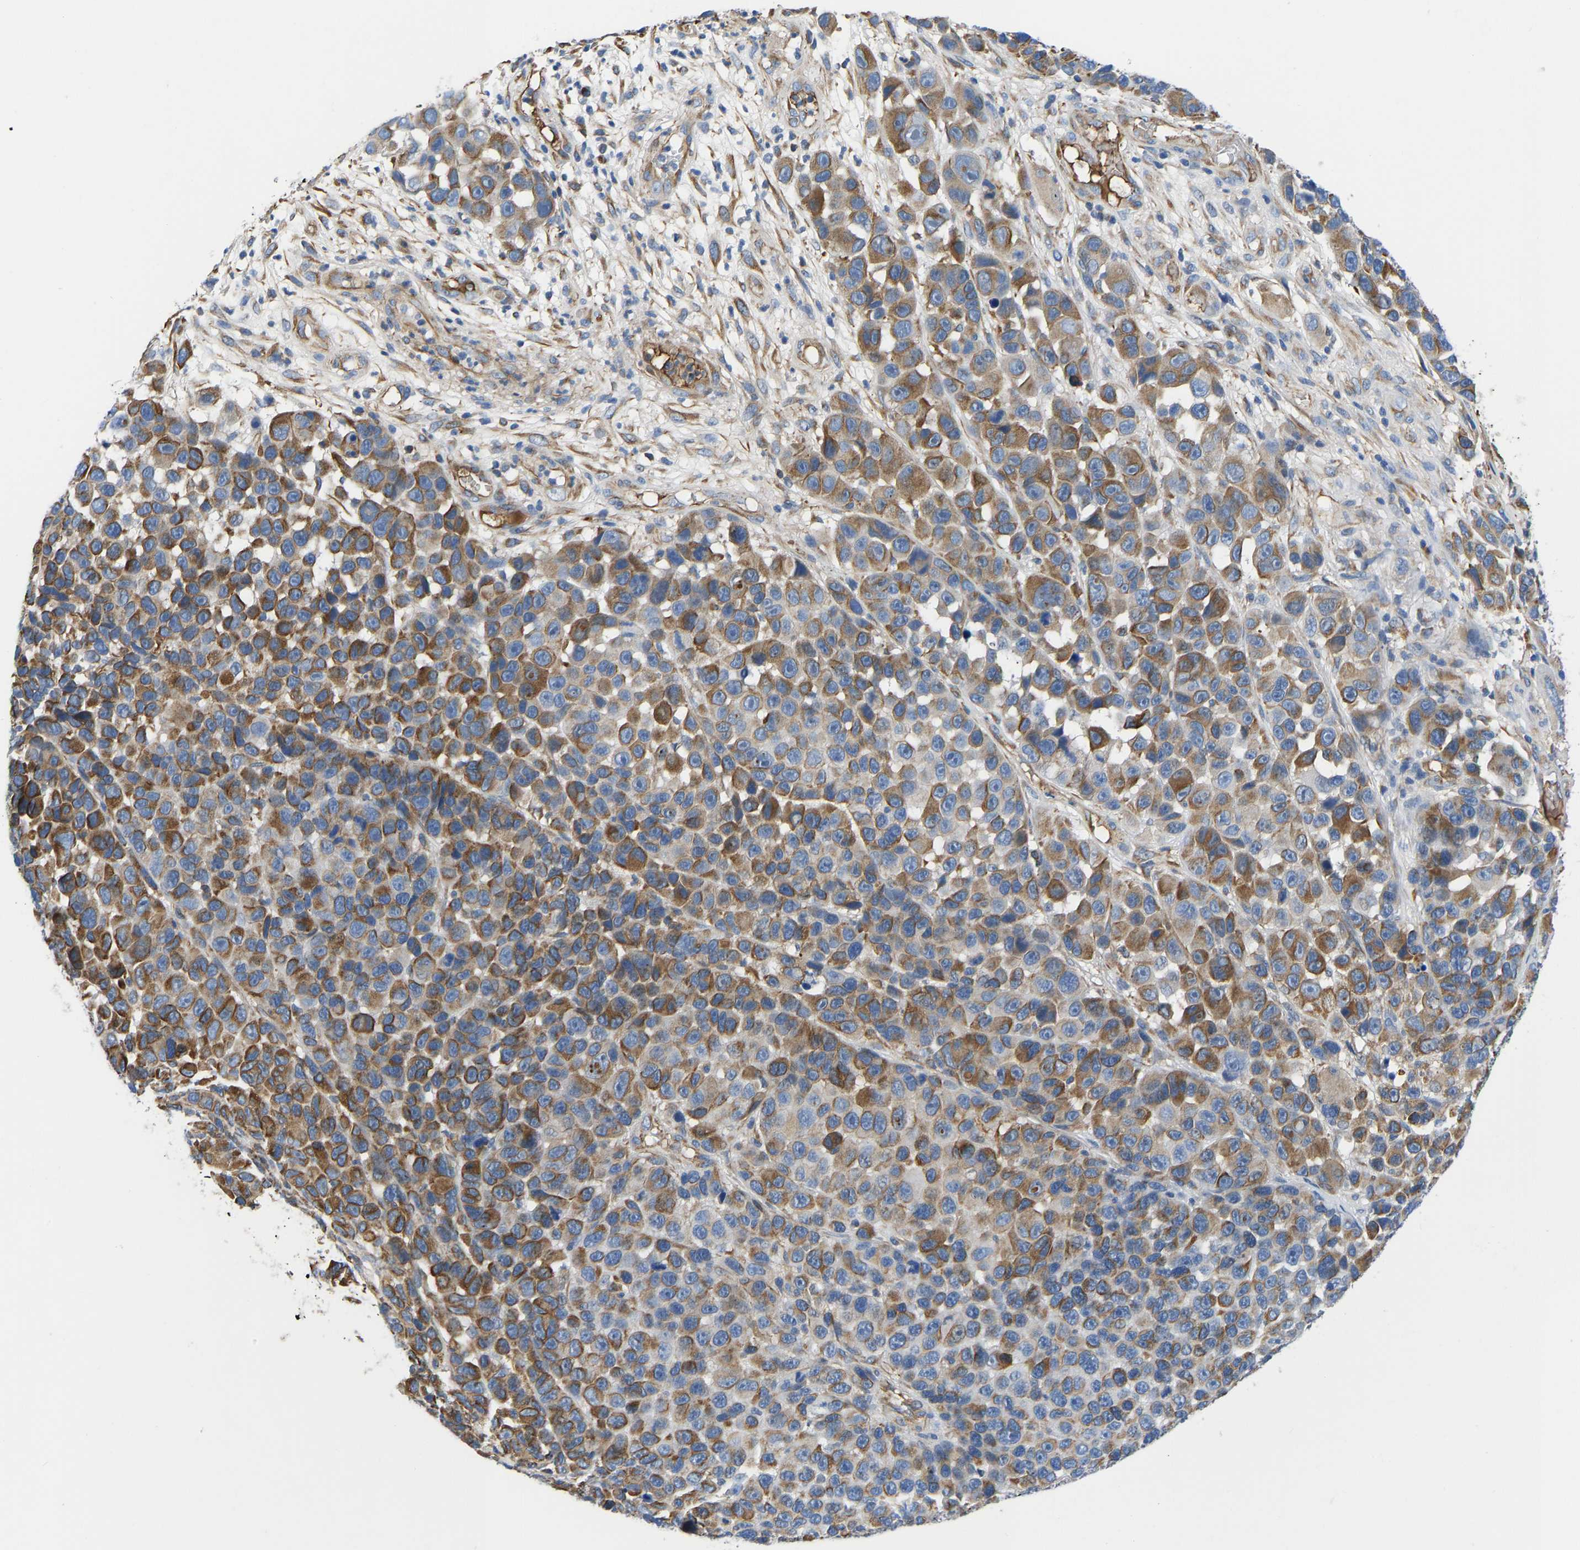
{"staining": {"intensity": "moderate", "quantity": ">75%", "location": "cytoplasmic/membranous"}, "tissue": "melanoma", "cell_type": "Tumor cells", "image_type": "cancer", "snomed": [{"axis": "morphology", "description": "Malignant melanoma, NOS"}, {"axis": "topography", "description": "Skin"}], "caption": "IHC photomicrograph of malignant melanoma stained for a protein (brown), which displays medium levels of moderate cytoplasmic/membranous positivity in about >75% of tumor cells.", "gene": "HSPG2", "patient": {"sex": "male", "age": 53}}